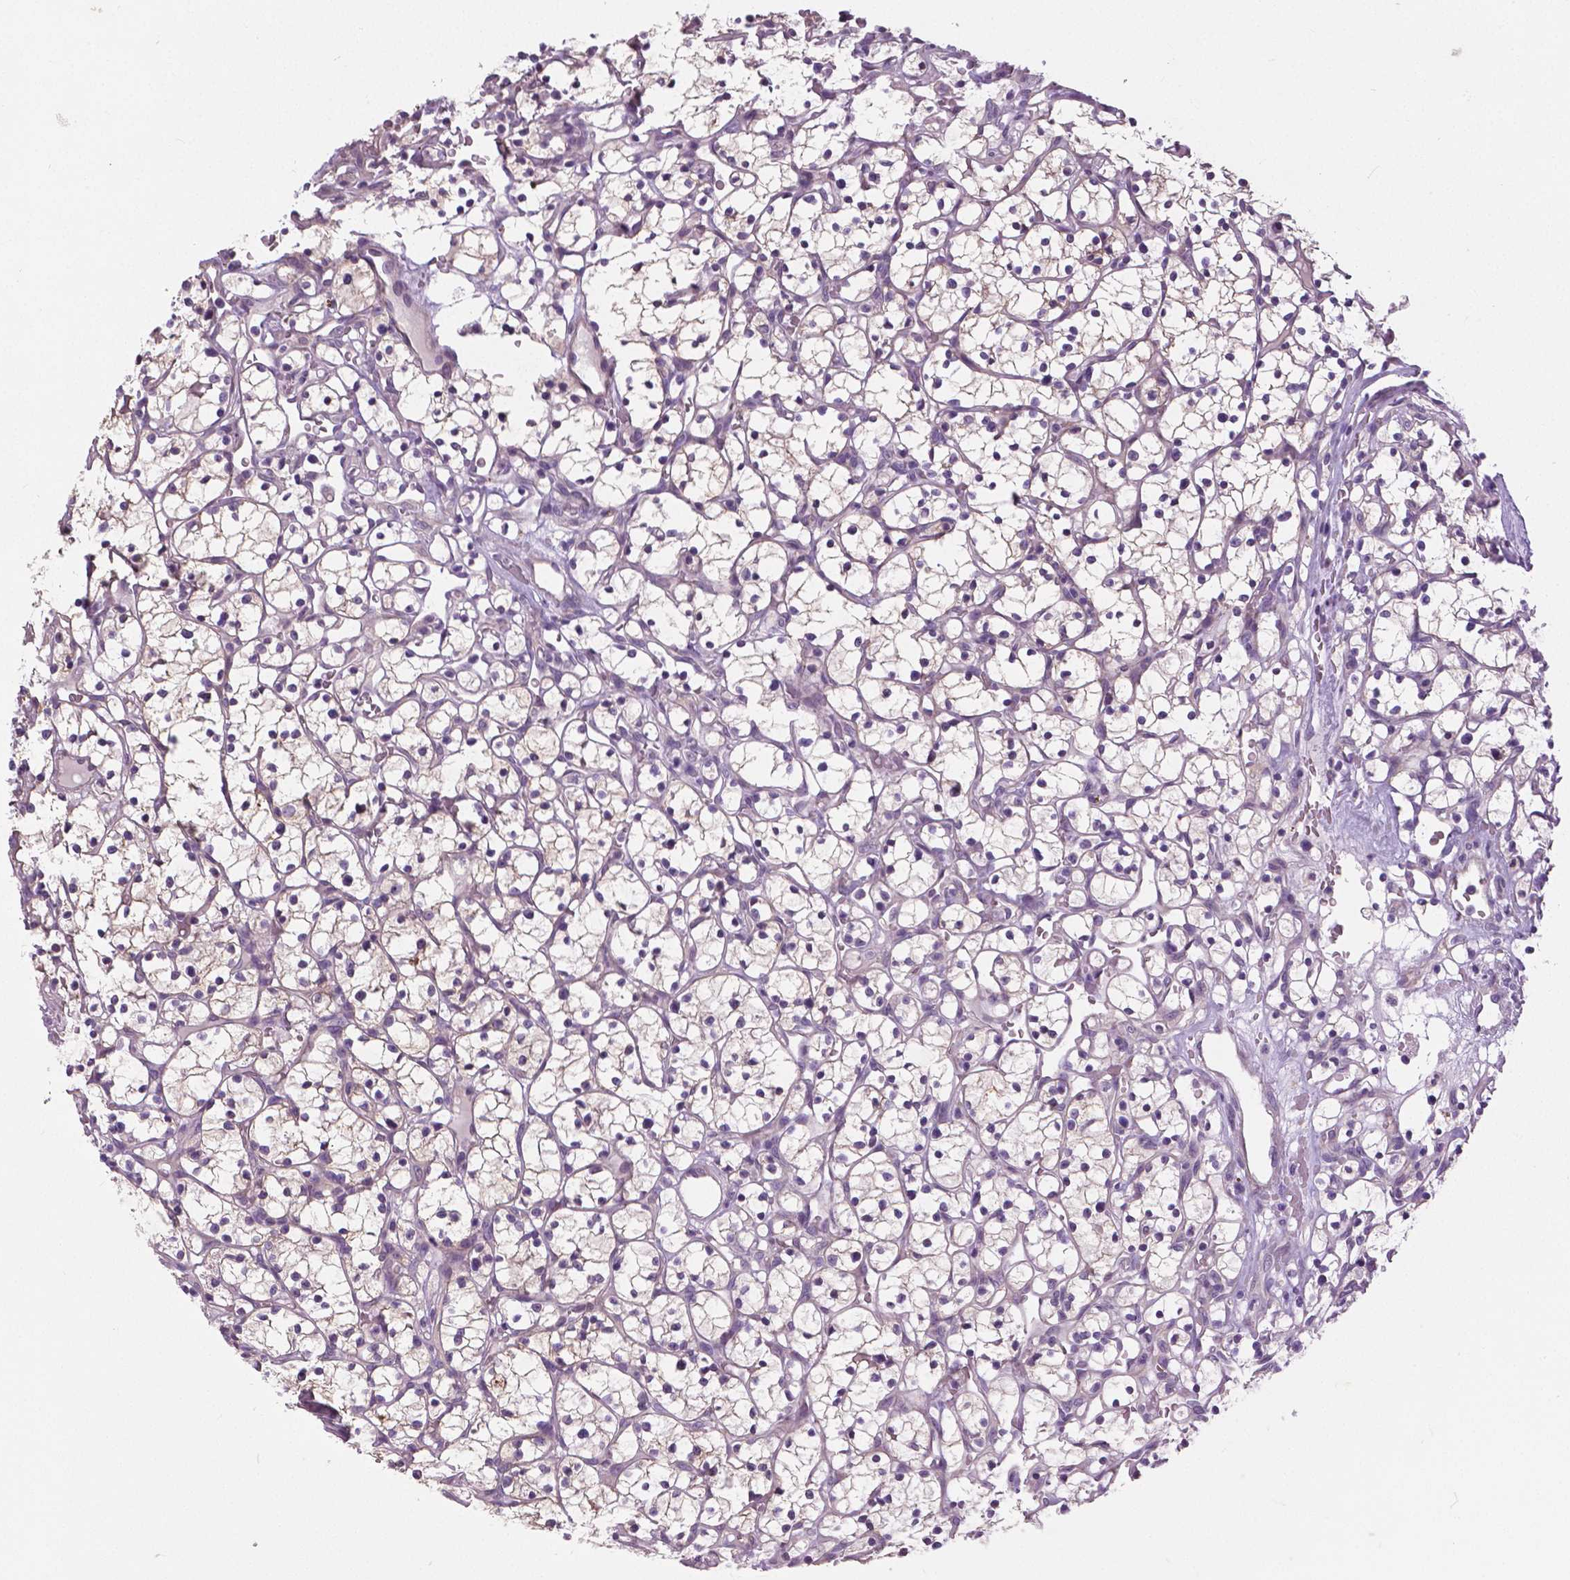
{"staining": {"intensity": "negative", "quantity": "none", "location": "none"}, "tissue": "renal cancer", "cell_type": "Tumor cells", "image_type": "cancer", "snomed": [{"axis": "morphology", "description": "Adenocarcinoma, NOS"}, {"axis": "topography", "description": "Kidney"}], "caption": "Renal cancer (adenocarcinoma) was stained to show a protein in brown. There is no significant expression in tumor cells.", "gene": "FOXA1", "patient": {"sex": "female", "age": 64}}